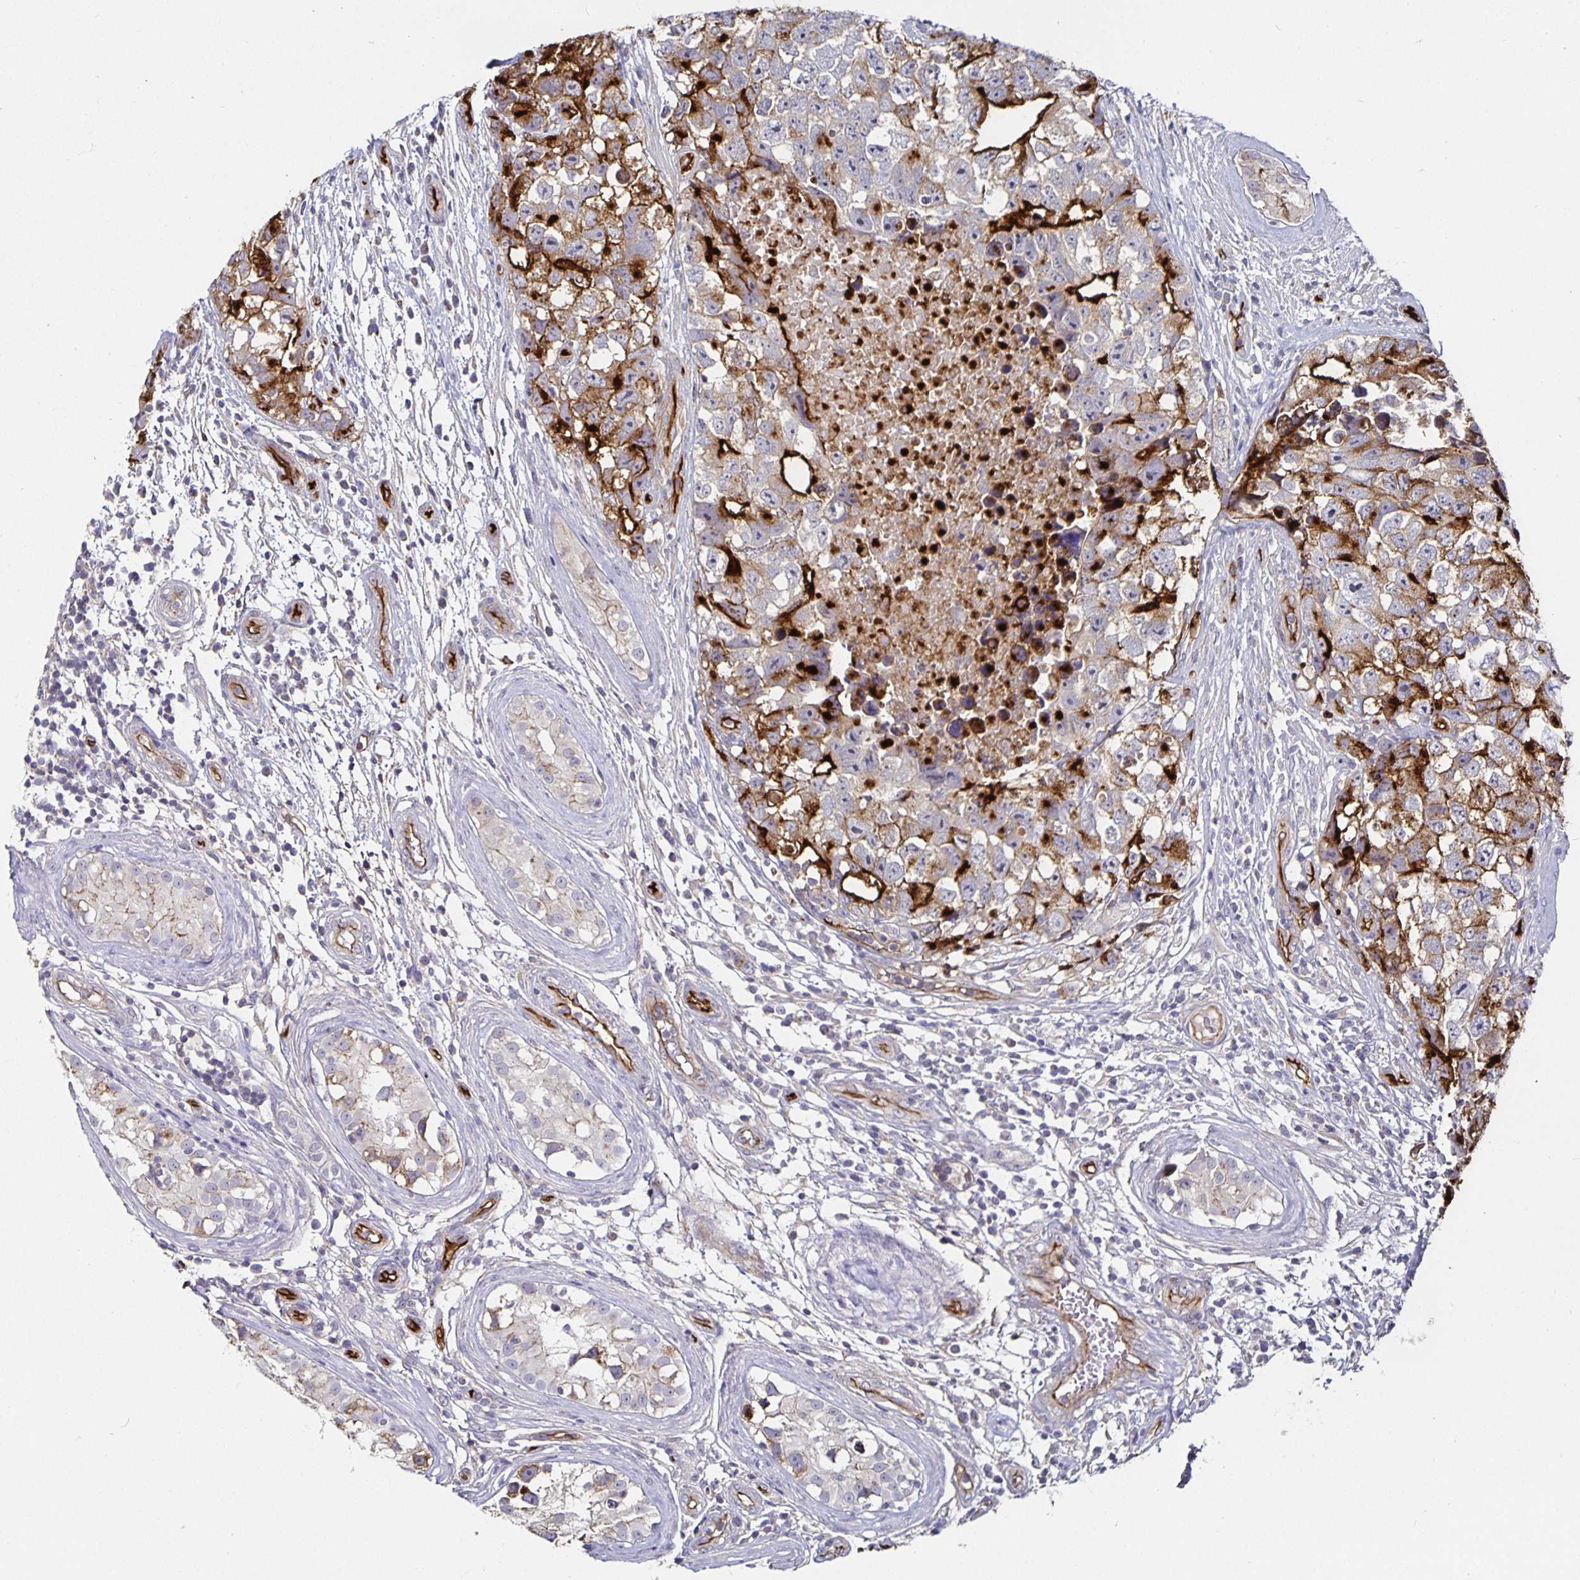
{"staining": {"intensity": "strong", "quantity": "25%-75%", "location": "cytoplasmic/membranous"}, "tissue": "testis cancer", "cell_type": "Tumor cells", "image_type": "cancer", "snomed": [{"axis": "morphology", "description": "Carcinoma, Embryonal, NOS"}, {"axis": "topography", "description": "Testis"}], "caption": "Immunohistochemical staining of testis embryonal carcinoma exhibits high levels of strong cytoplasmic/membranous protein expression in about 25%-75% of tumor cells.", "gene": "PODXL", "patient": {"sex": "male", "age": 22}}